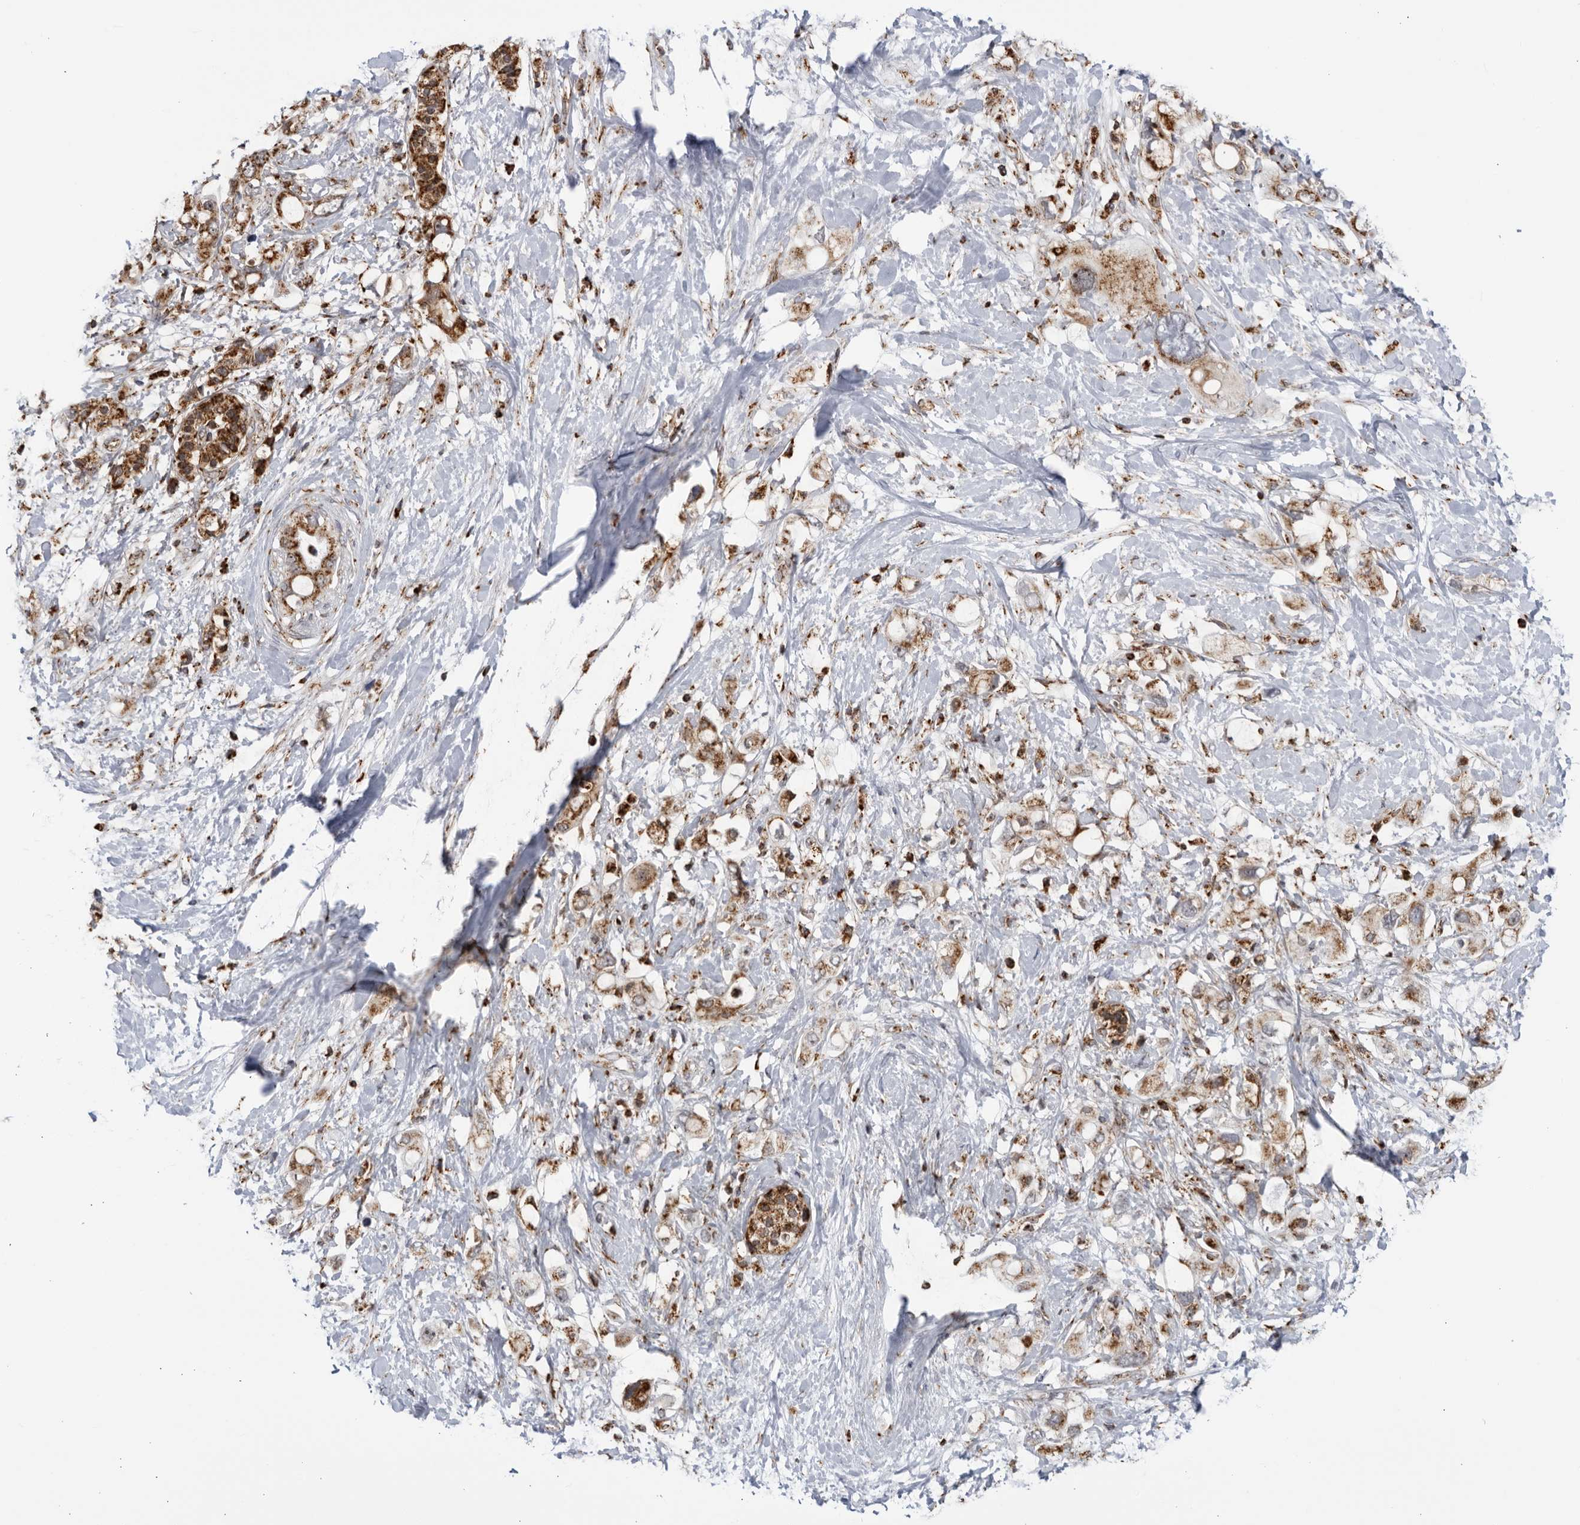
{"staining": {"intensity": "moderate", "quantity": ">75%", "location": "cytoplasmic/membranous"}, "tissue": "pancreatic cancer", "cell_type": "Tumor cells", "image_type": "cancer", "snomed": [{"axis": "morphology", "description": "Adenocarcinoma, NOS"}, {"axis": "topography", "description": "Pancreas"}], "caption": "Brown immunohistochemical staining in pancreatic cancer demonstrates moderate cytoplasmic/membranous staining in approximately >75% of tumor cells.", "gene": "RBM34", "patient": {"sex": "female", "age": 56}}